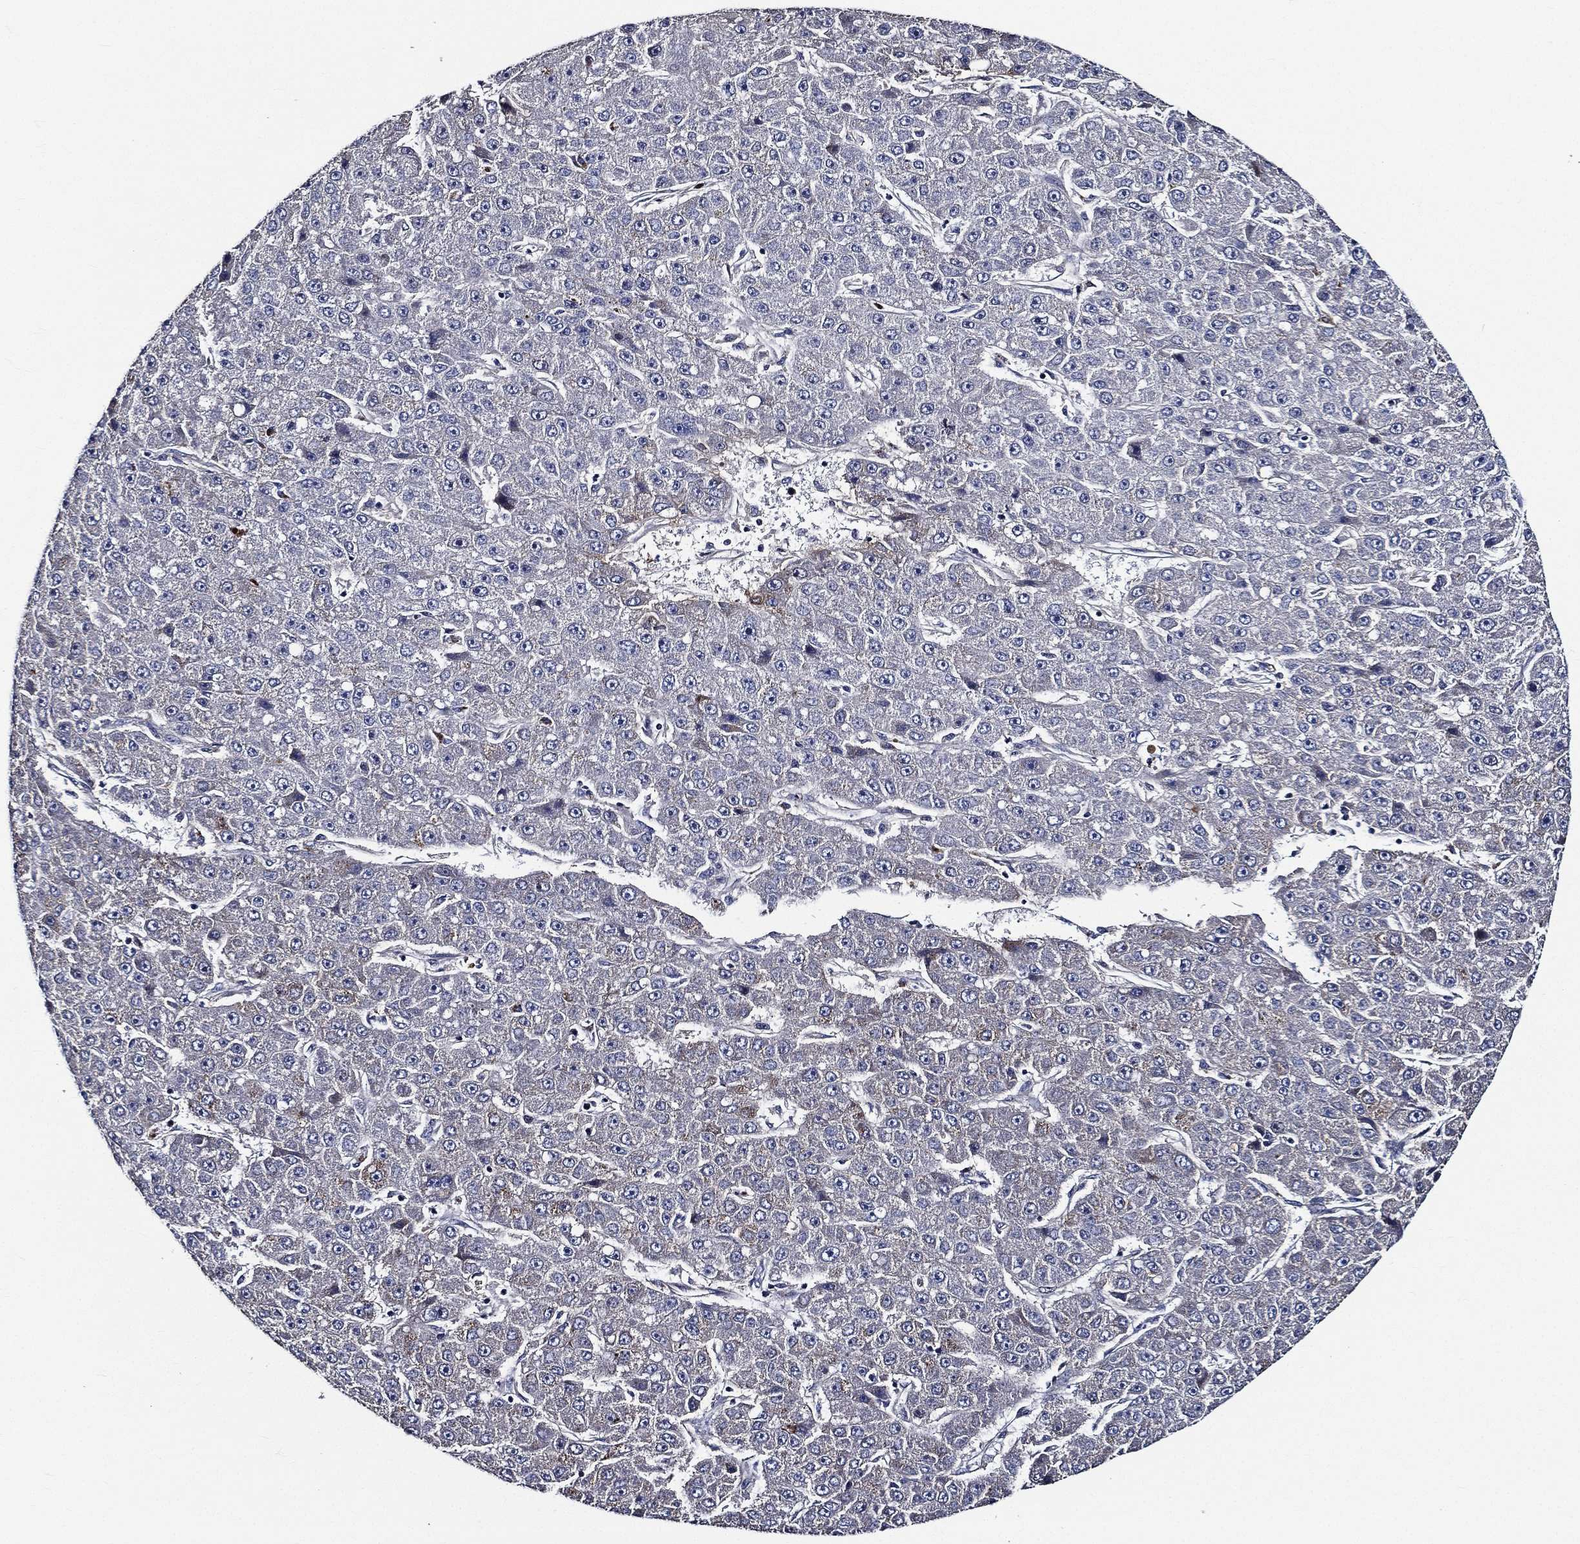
{"staining": {"intensity": "negative", "quantity": "none", "location": "none"}, "tissue": "liver cancer", "cell_type": "Tumor cells", "image_type": "cancer", "snomed": [{"axis": "morphology", "description": "Carcinoma, Hepatocellular, NOS"}, {"axis": "topography", "description": "Liver"}], "caption": "Human liver cancer stained for a protein using immunohistochemistry (IHC) reveals no expression in tumor cells.", "gene": "KIF20B", "patient": {"sex": "male", "age": 67}}